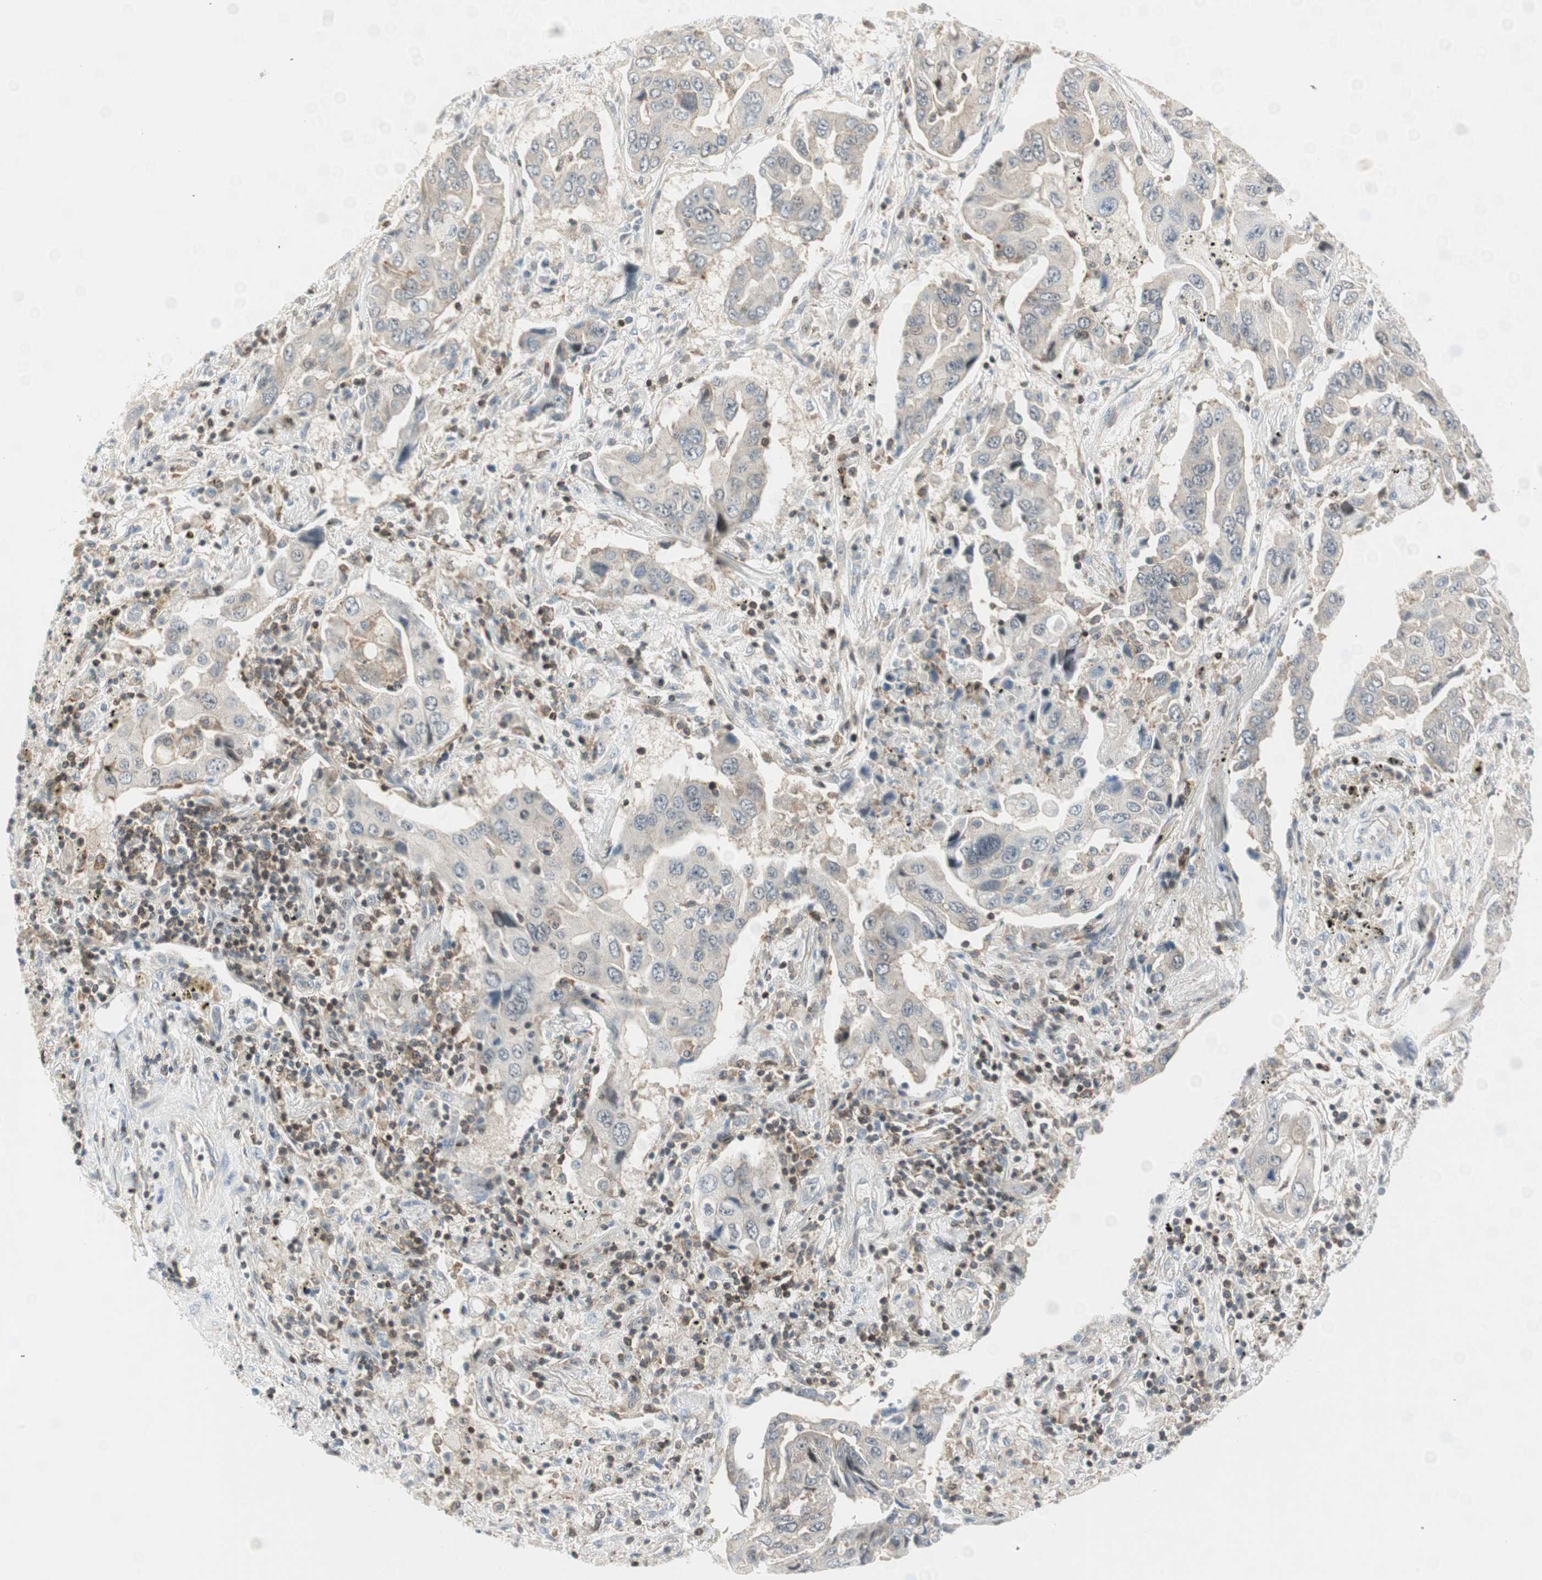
{"staining": {"intensity": "weak", "quantity": ">75%", "location": "cytoplasmic/membranous"}, "tissue": "lung cancer", "cell_type": "Tumor cells", "image_type": "cancer", "snomed": [{"axis": "morphology", "description": "Adenocarcinoma, NOS"}, {"axis": "topography", "description": "Lung"}], "caption": "Adenocarcinoma (lung) tissue displays weak cytoplasmic/membranous expression in approximately >75% of tumor cells, visualized by immunohistochemistry.", "gene": "PPP1CA", "patient": {"sex": "female", "age": 65}}